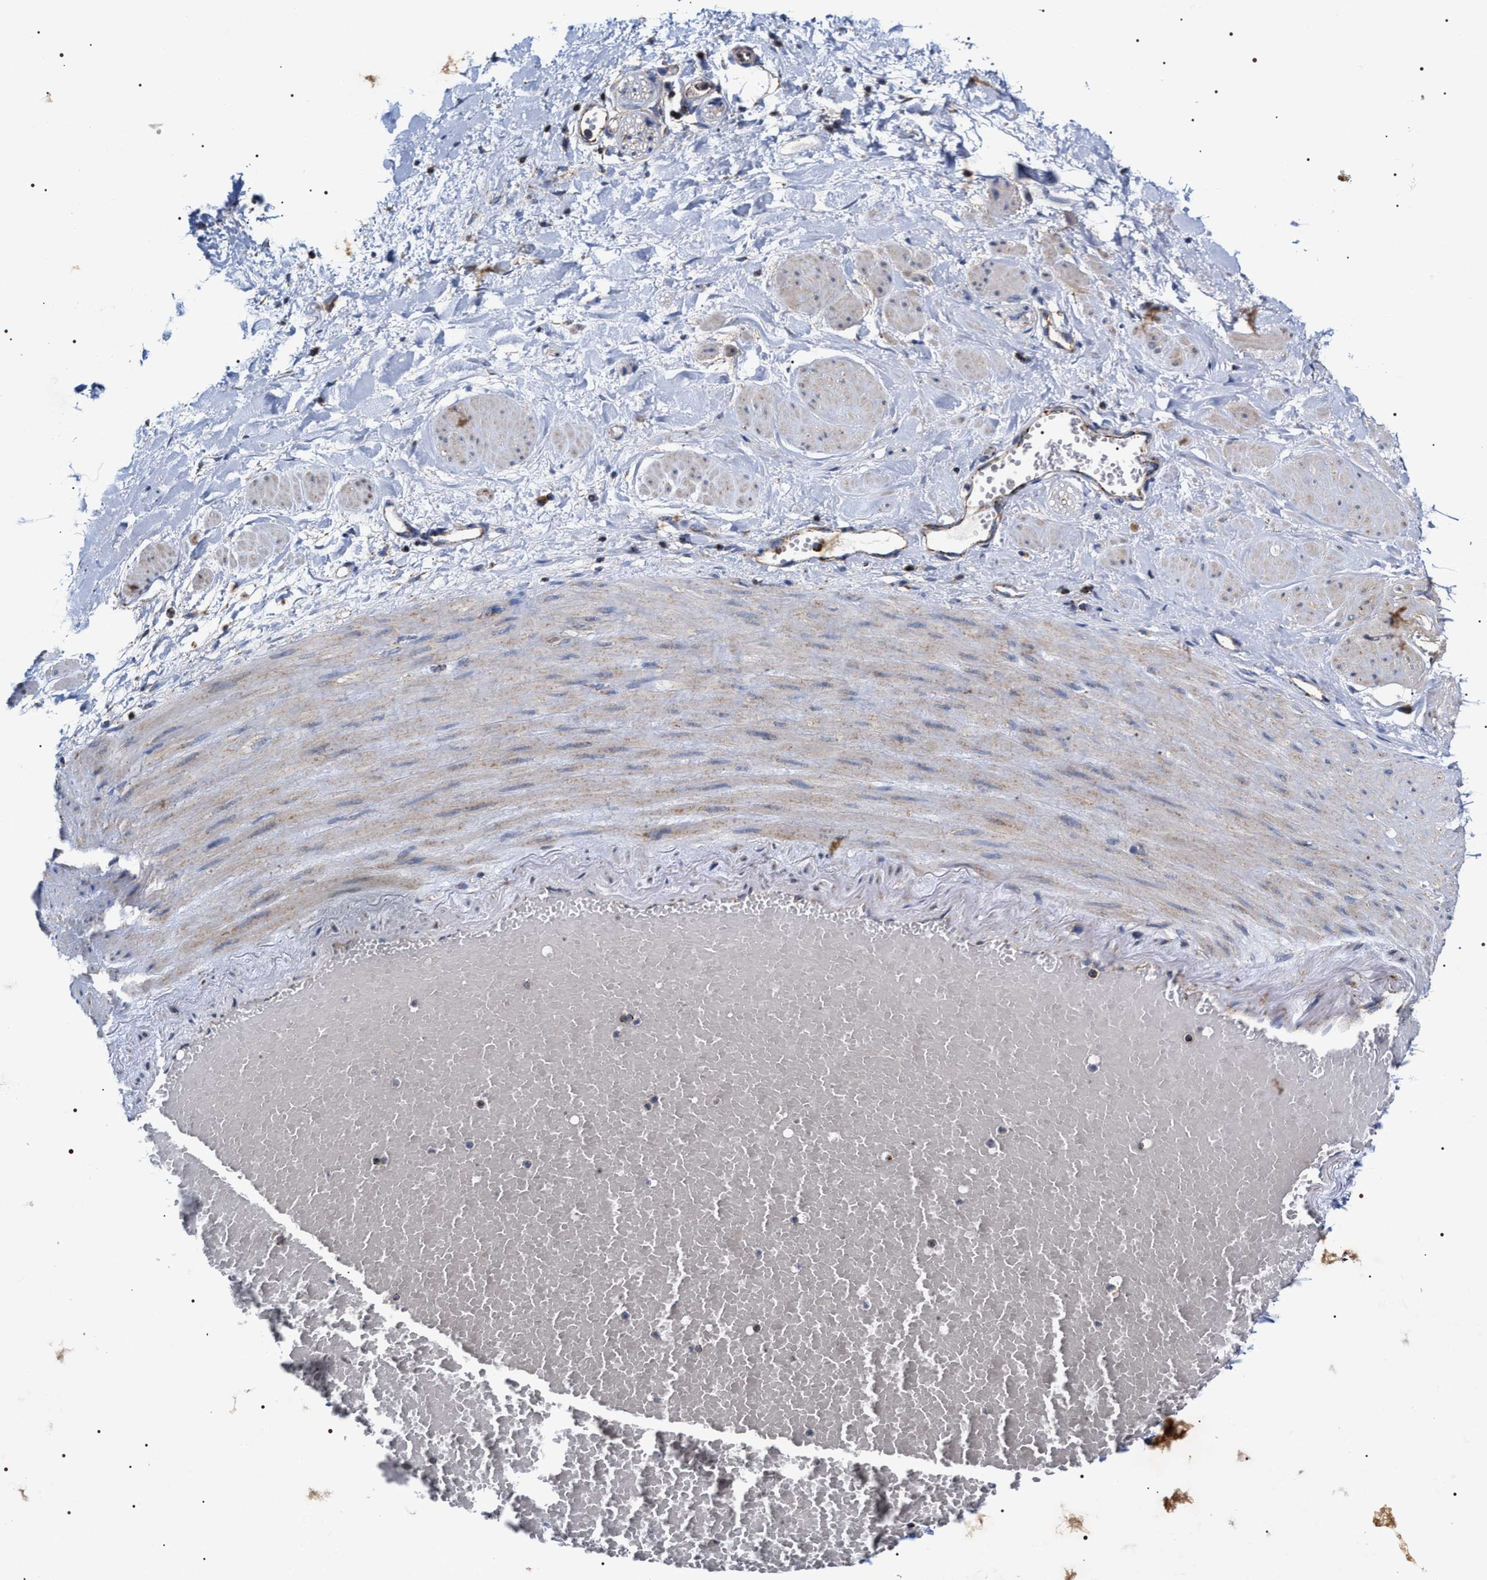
{"staining": {"intensity": "moderate", "quantity": ">75%", "location": "cytoplasmic/membranous"}, "tissue": "adipose tissue", "cell_type": "Adipocytes", "image_type": "normal", "snomed": [{"axis": "morphology", "description": "Normal tissue, NOS"}, {"axis": "topography", "description": "Soft tissue"}, {"axis": "topography", "description": "Vascular tissue"}], "caption": "Immunohistochemistry (IHC) histopathology image of normal human adipose tissue stained for a protein (brown), which shows medium levels of moderate cytoplasmic/membranous staining in about >75% of adipocytes.", "gene": "COG5", "patient": {"sex": "female", "age": 35}}